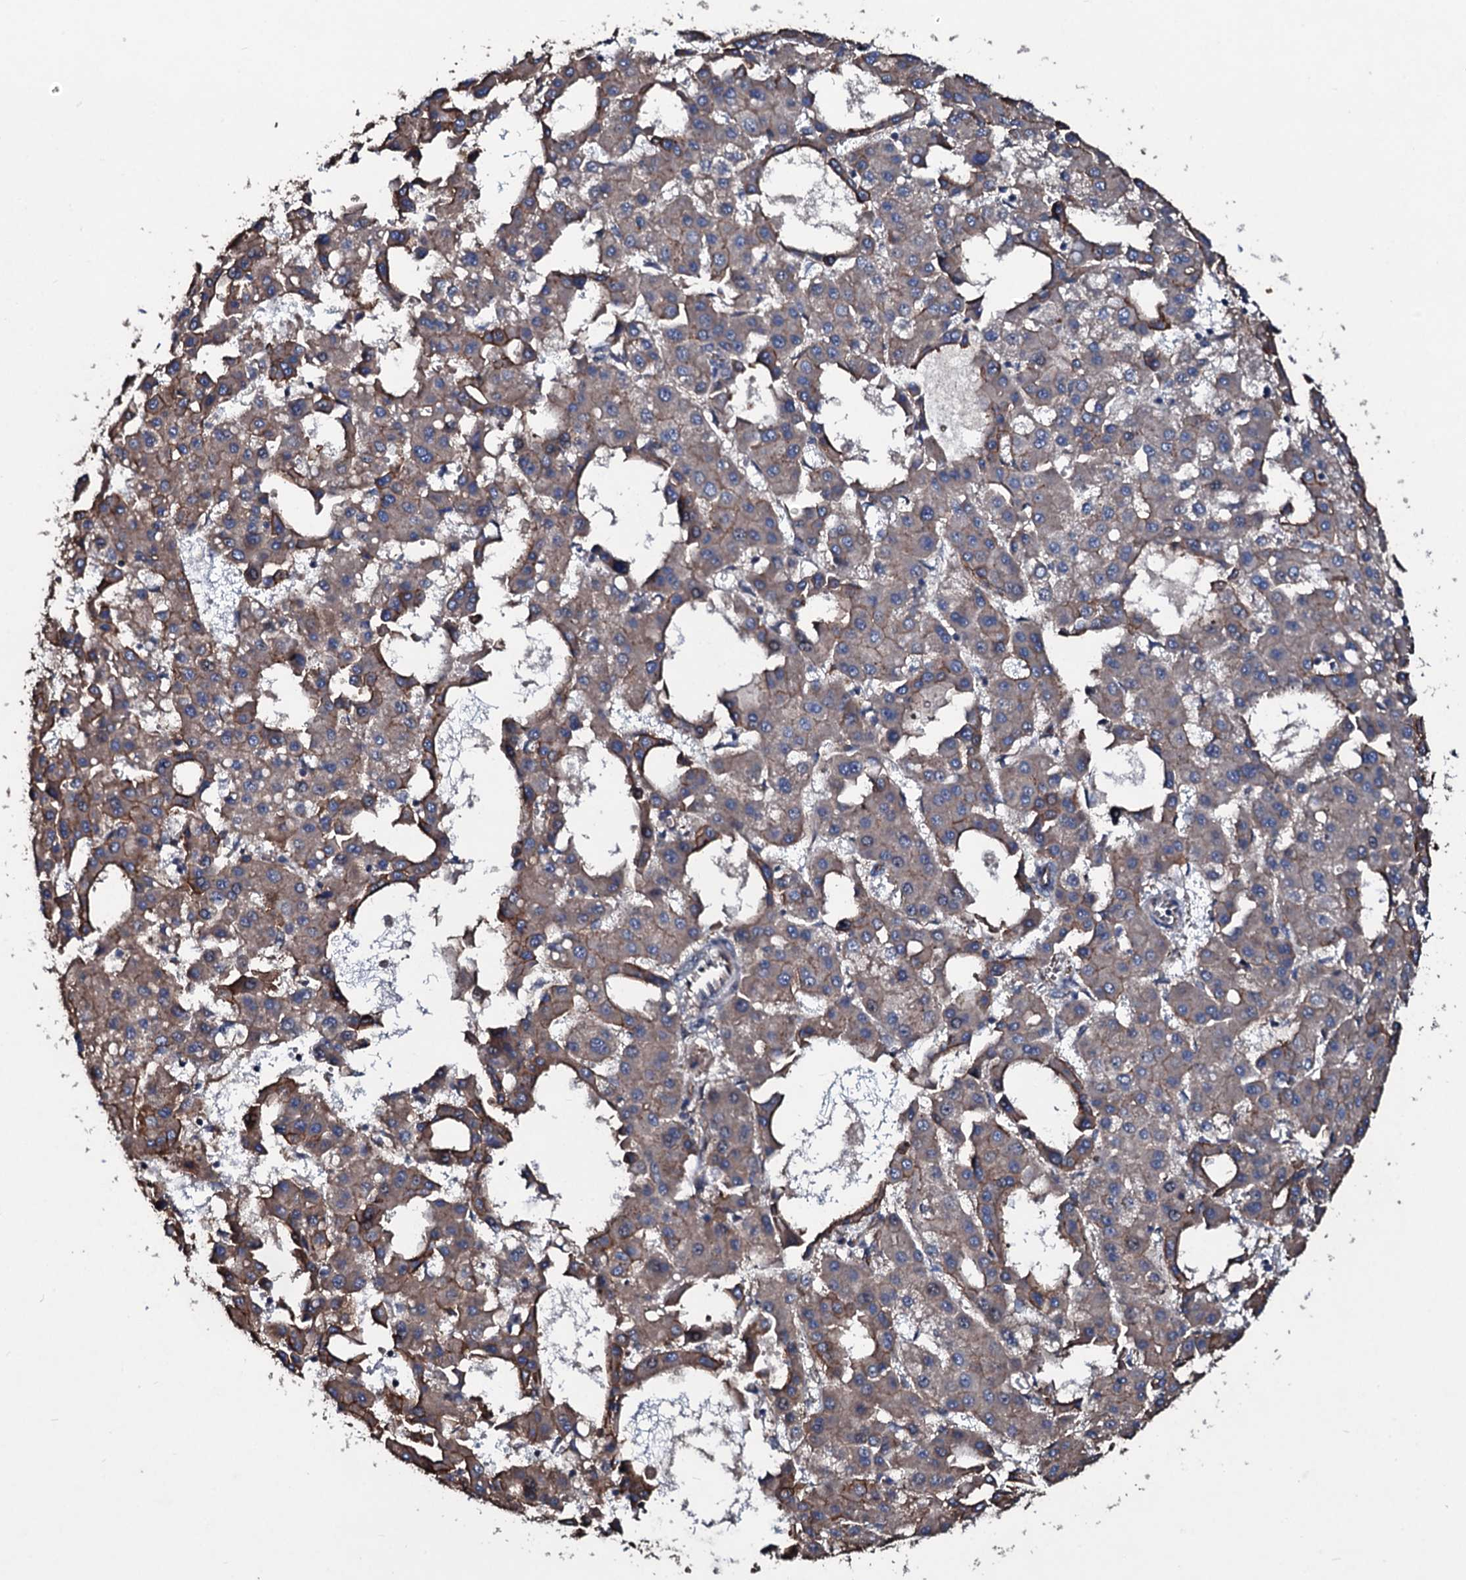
{"staining": {"intensity": "moderate", "quantity": "25%-75%", "location": "cytoplasmic/membranous"}, "tissue": "liver cancer", "cell_type": "Tumor cells", "image_type": "cancer", "snomed": [{"axis": "morphology", "description": "Carcinoma, Hepatocellular, NOS"}, {"axis": "topography", "description": "Liver"}], "caption": "Moderate cytoplasmic/membranous expression is appreciated in about 25%-75% of tumor cells in liver cancer (hepatocellular carcinoma).", "gene": "DMAC2", "patient": {"sex": "male", "age": 47}}